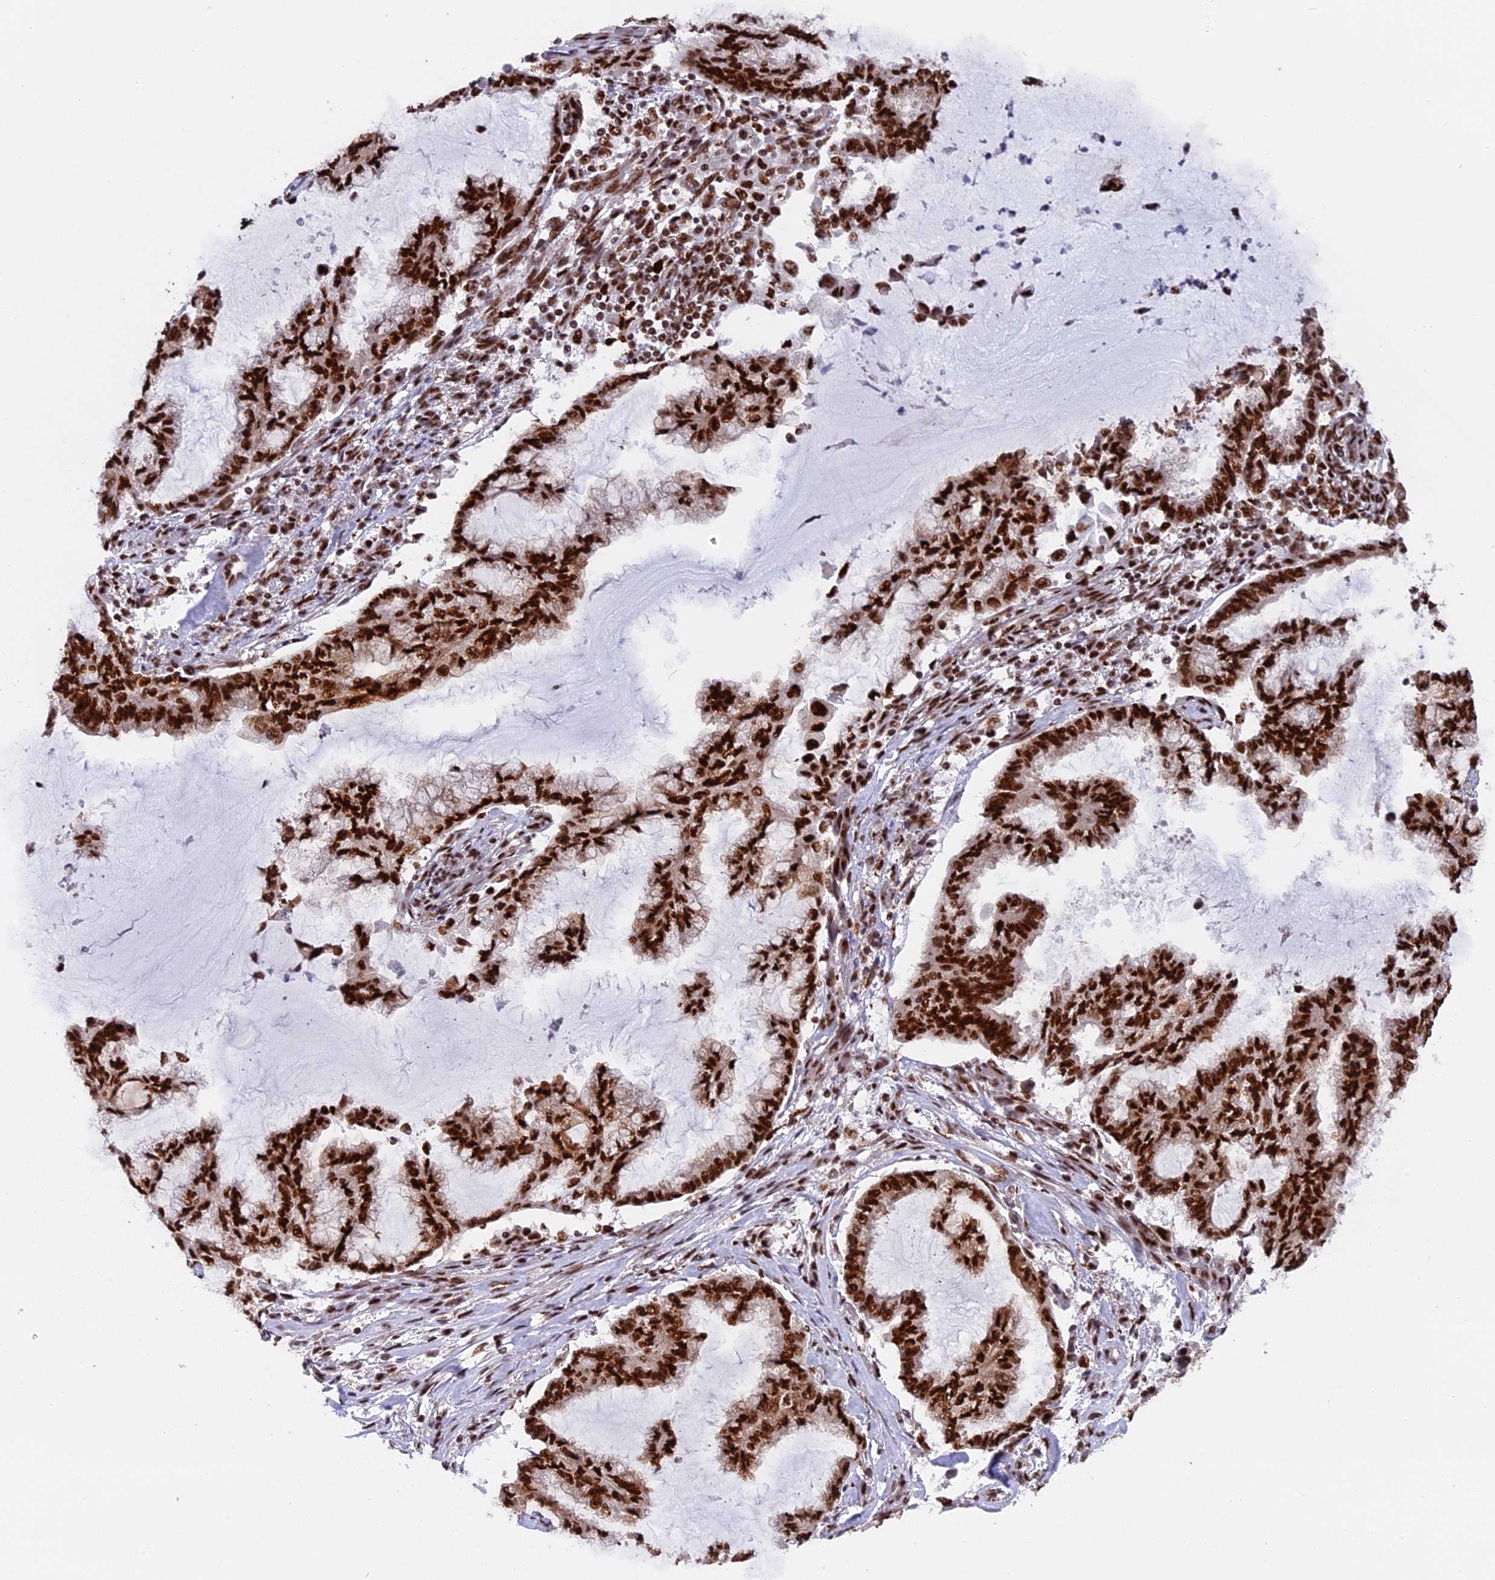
{"staining": {"intensity": "strong", "quantity": ">75%", "location": "nuclear"}, "tissue": "endometrial cancer", "cell_type": "Tumor cells", "image_type": "cancer", "snomed": [{"axis": "morphology", "description": "Adenocarcinoma, NOS"}, {"axis": "topography", "description": "Endometrium"}], "caption": "Immunohistochemistry of human endometrial cancer reveals high levels of strong nuclear staining in approximately >75% of tumor cells.", "gene": "RAMAC", "patient": {"sex": "female", "age": 86}}